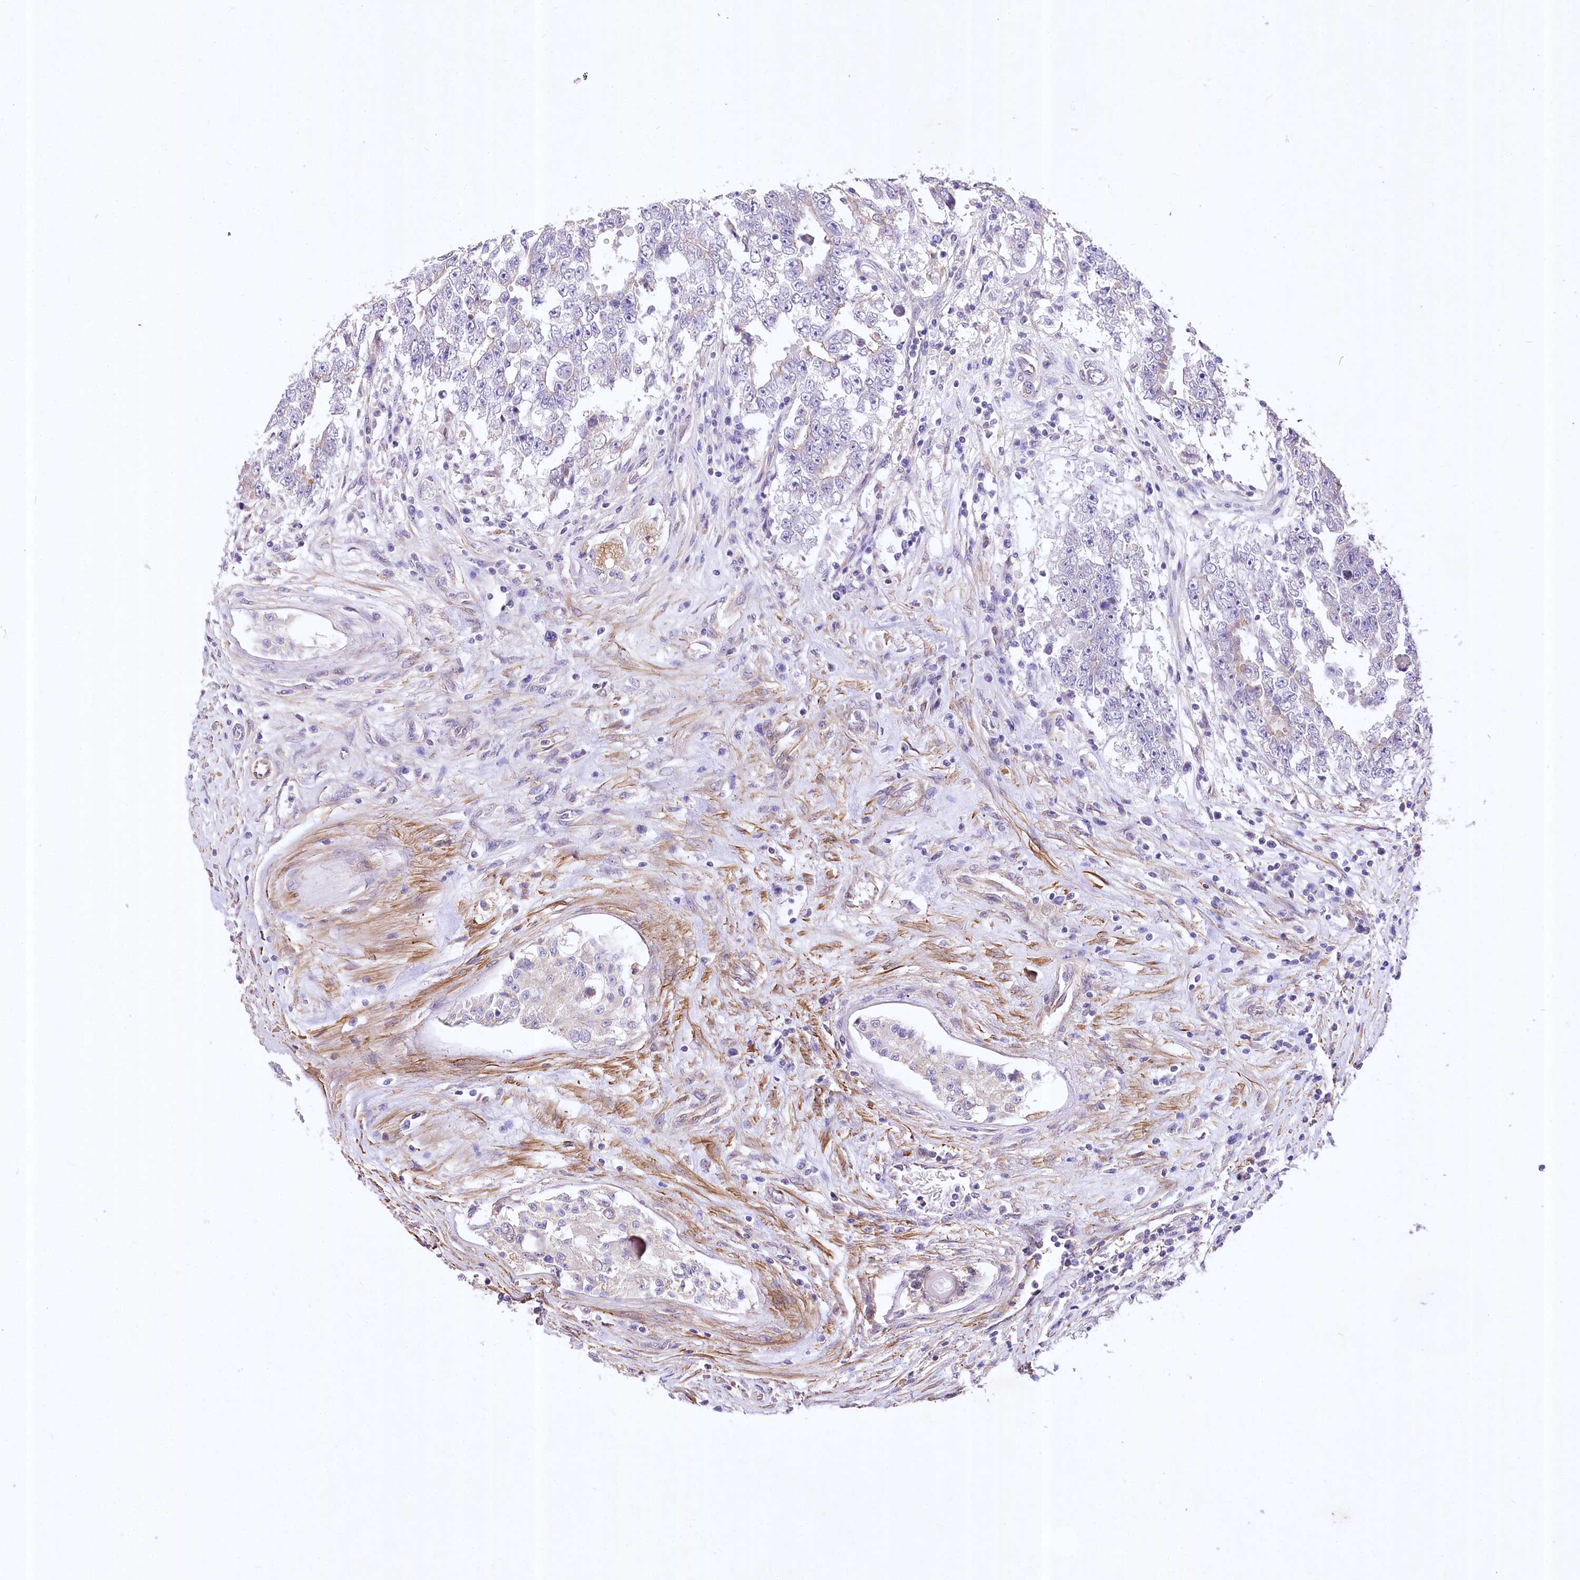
{"staining": {"intensity": "weak", "quantity": "<25%", "location": "cytoplasmic/membranous"}, "tissue": "testis cancer", "cell_type": "Tumor cells", "image_type": "cancer", "snomed": [{"axis": "morphology", "description": "Carcinoma, Embryonal, NOS"}, {"axis": "topography", "description": "Testis"}], "caption": "Testis cancer stained for a protein using IHC reveals no positivity tumor cells.", "gene": "RDH16", "patient": {"sex": "male", "age": 25}}